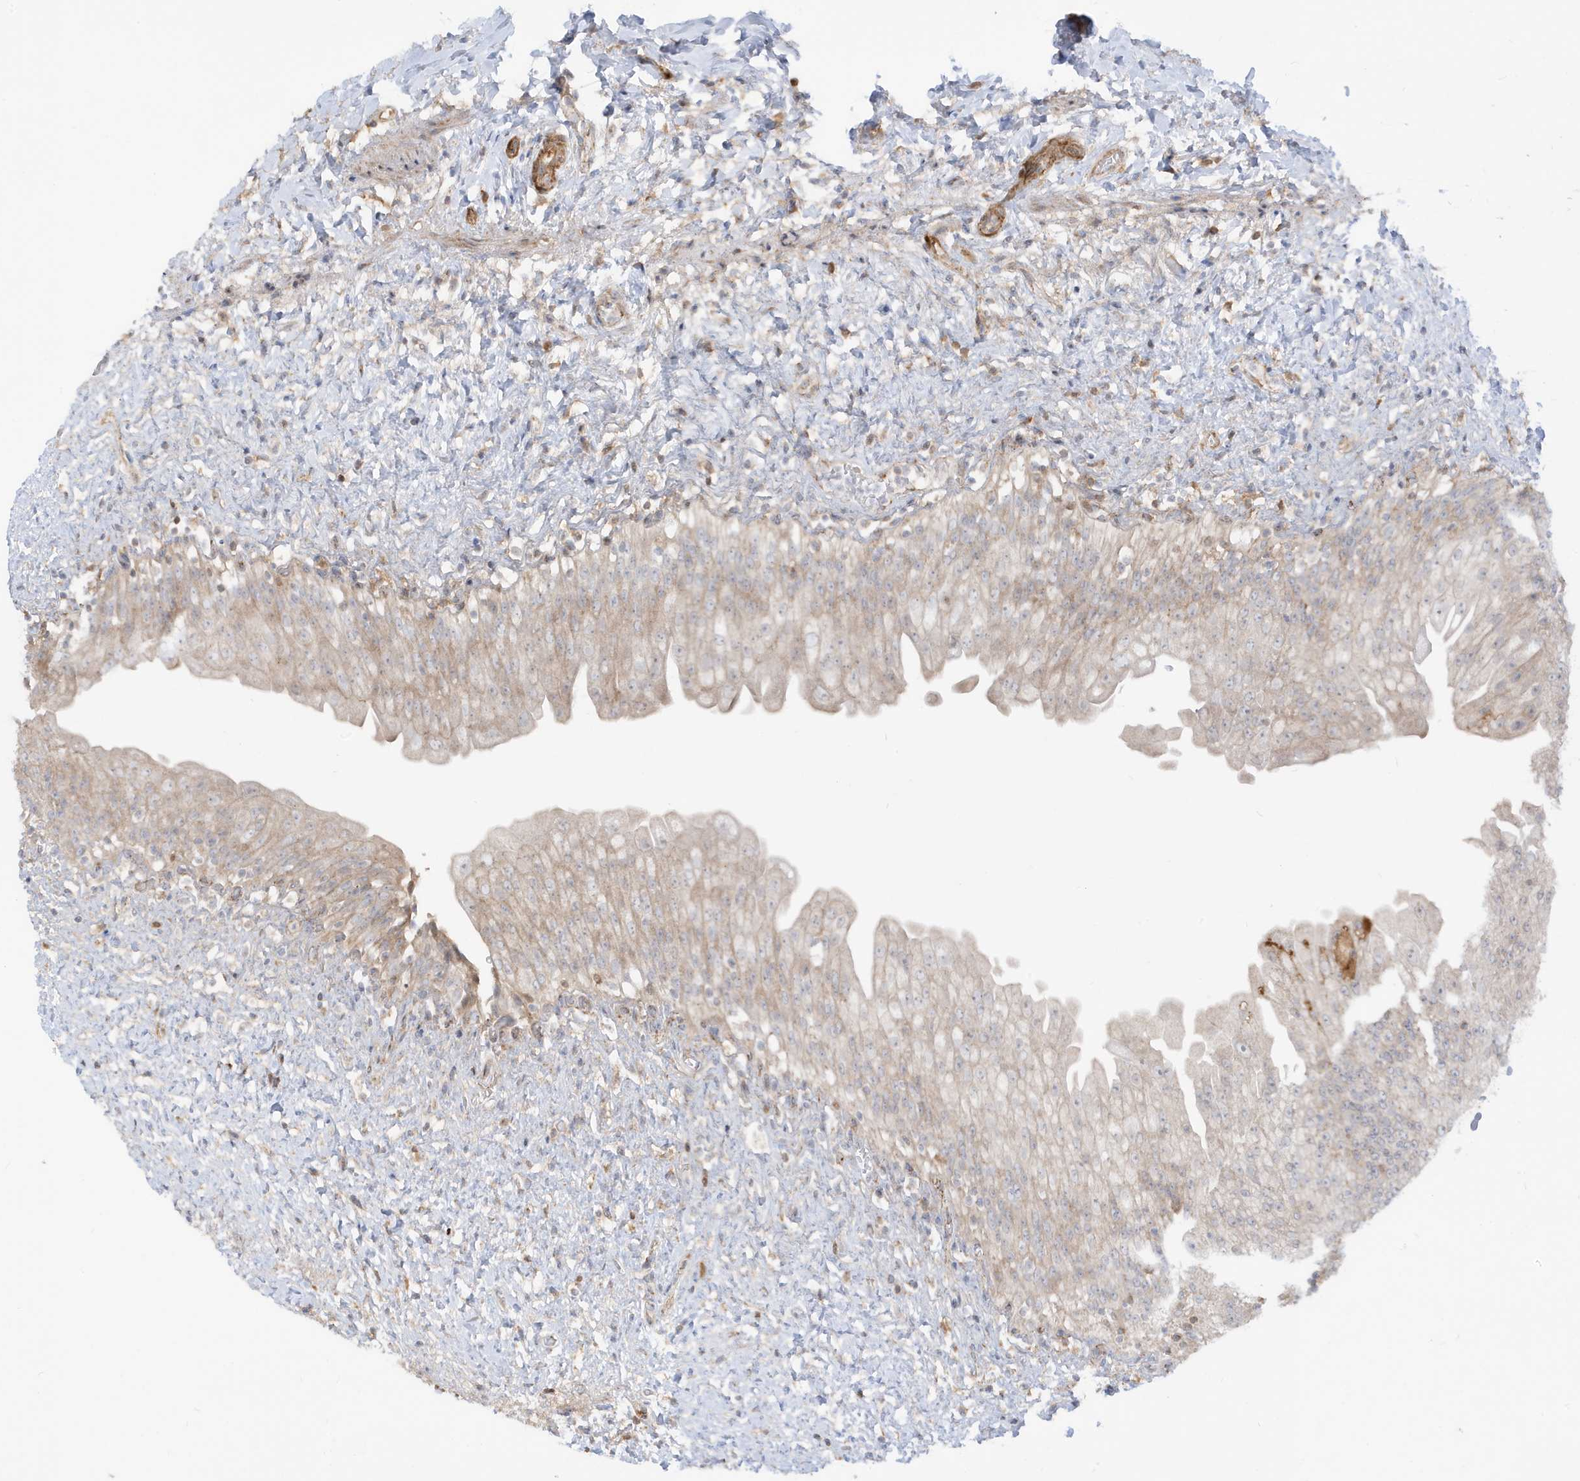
{"staining": {"intensity": "weak", "quantity": "25%-75%", "location": "cytoplasmic/membranous"}, "tissue": "urinary bladder", "cell_type": "Urothelial cells", "image_type": "normal", "snomed": [{"axis": "morphology", "description": "Normal tissue, NOS"}, {"axis": "topography", "description": "Urinary bladder"}], "caption": "Protein expression analysis of unremarkable human urinary bladder reveals weak cytoplasmic/membranous staining in about 25%-75% of urothelial cells. (DAB (3,3'-diaminobenzidine) = brown stain, brightfield microscopy at high magnification).", "gene": "IFT57", "patient": {"sex": "female", "age": 27}}